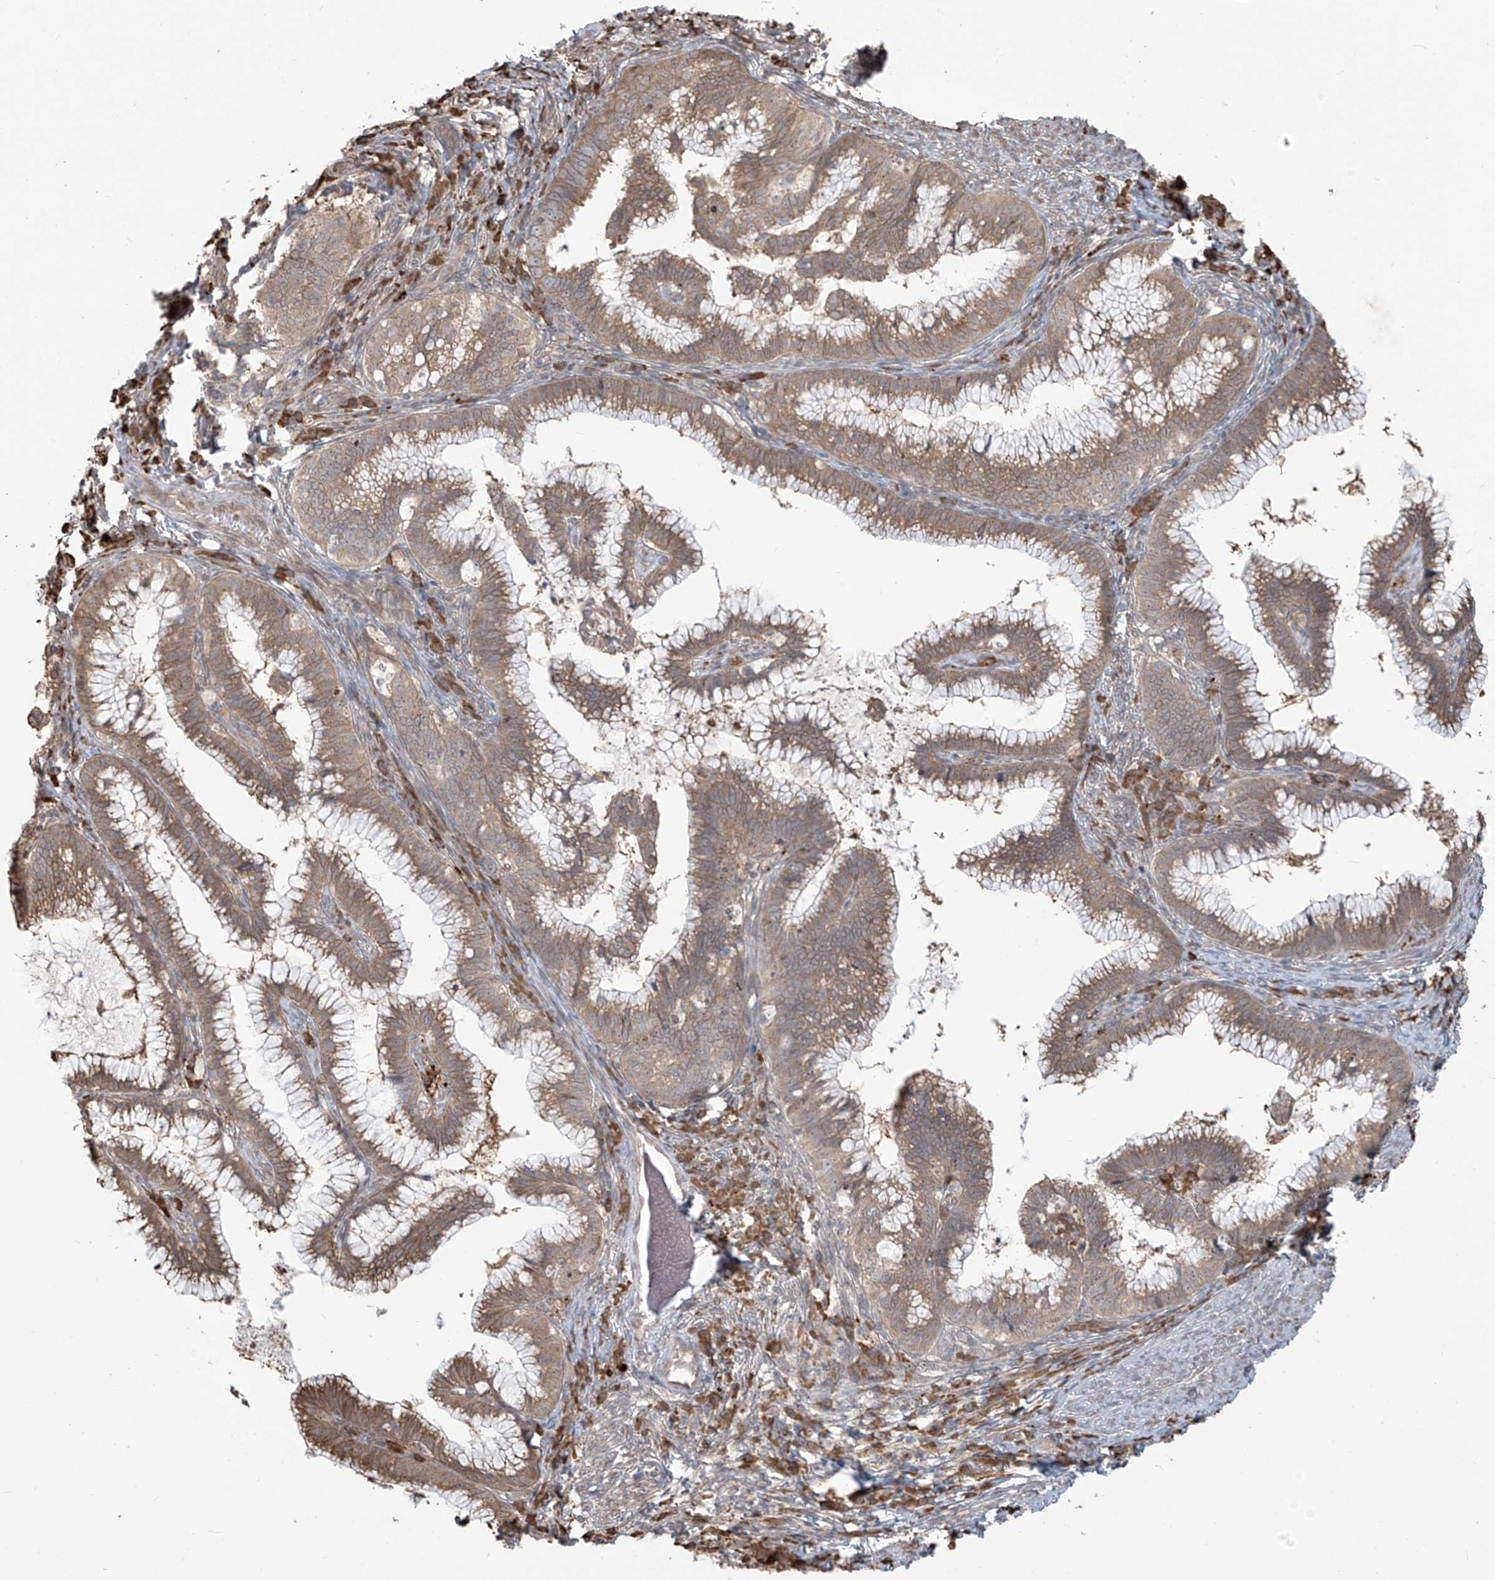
{"staining": {"intensity": "moderate", "quantity": ">75%", "location": "cytoplasmic/membranous"}, "tissue": "cervical cancer", "cell_type": "Tumor cells", "image_type": "cancer", "snomed": [{"axis": "morphology", "description": "Adenocarcinoma, NOS"}, {"axis": "topography", "description": "Cervix"}], "caption": "This histopathology image displays immunohistochemistry staining of cervical cancer (adenocarcinoma), with medium moderate cytoplasmic/membranous positivity in approximately >75% of tumor cells.", "gene": "PLEKHM3", "patient": {"sex": "female", "age": 36}}